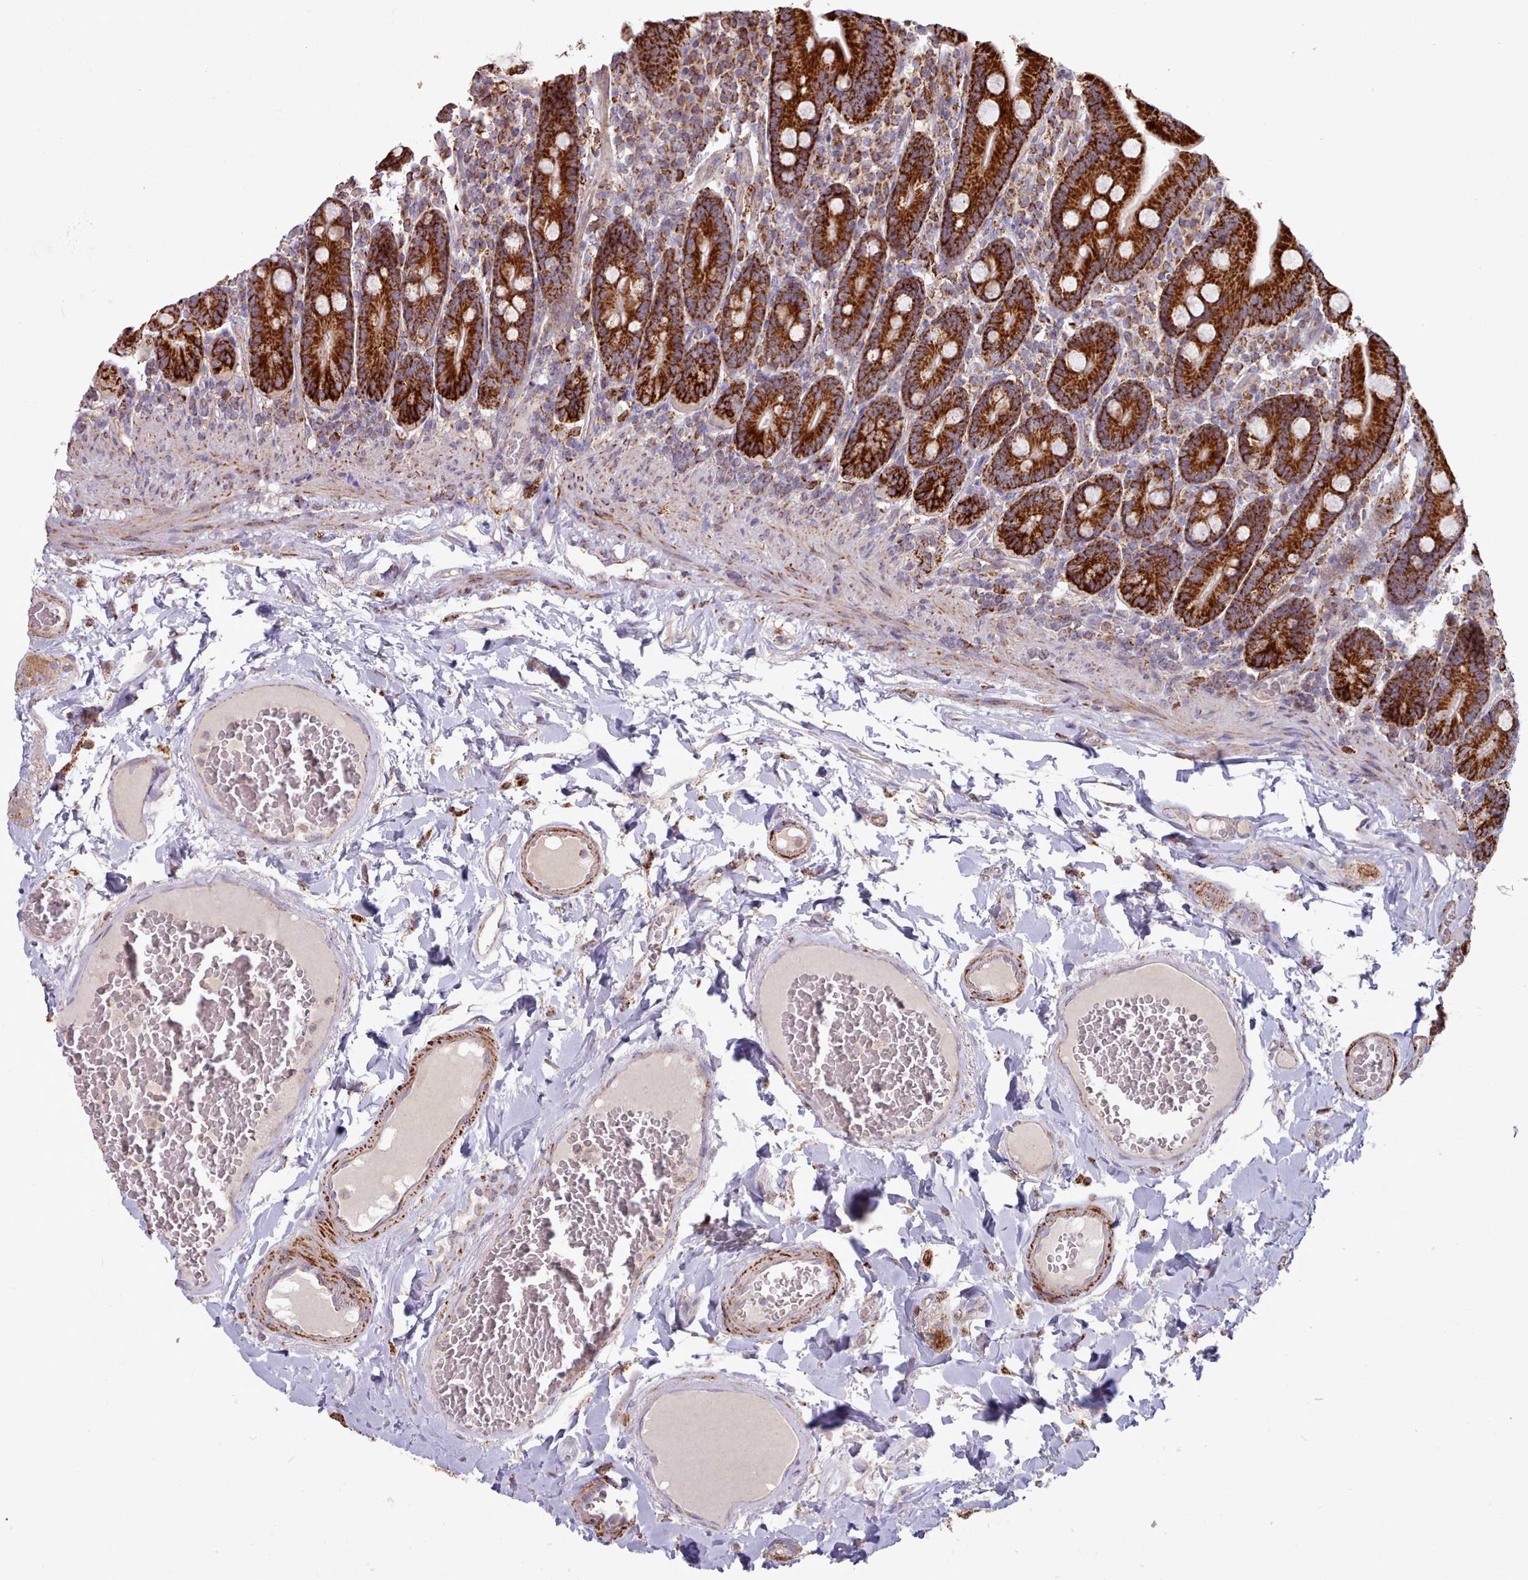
{"staining": {"intensity": "strong", "quantity": ">75%", "location": "cytoplasmic/membranous"}, "tissue": "duodenum", "cell_type": "Glandular cells", "image_type": "normal", "snomed": [{"axis": "morphology", "description": "Normal tissue, NOS"}, {"axis": "topography", "description": "Duodenum"}], "caption": "Duodenum was stained to show a protein in brown. There is high levels of strong cytoplasmic/membranous positivity in about >75% of glandular cells.", "gene": "HSDL2", "patient": {"sex": "female", "age": 62}}